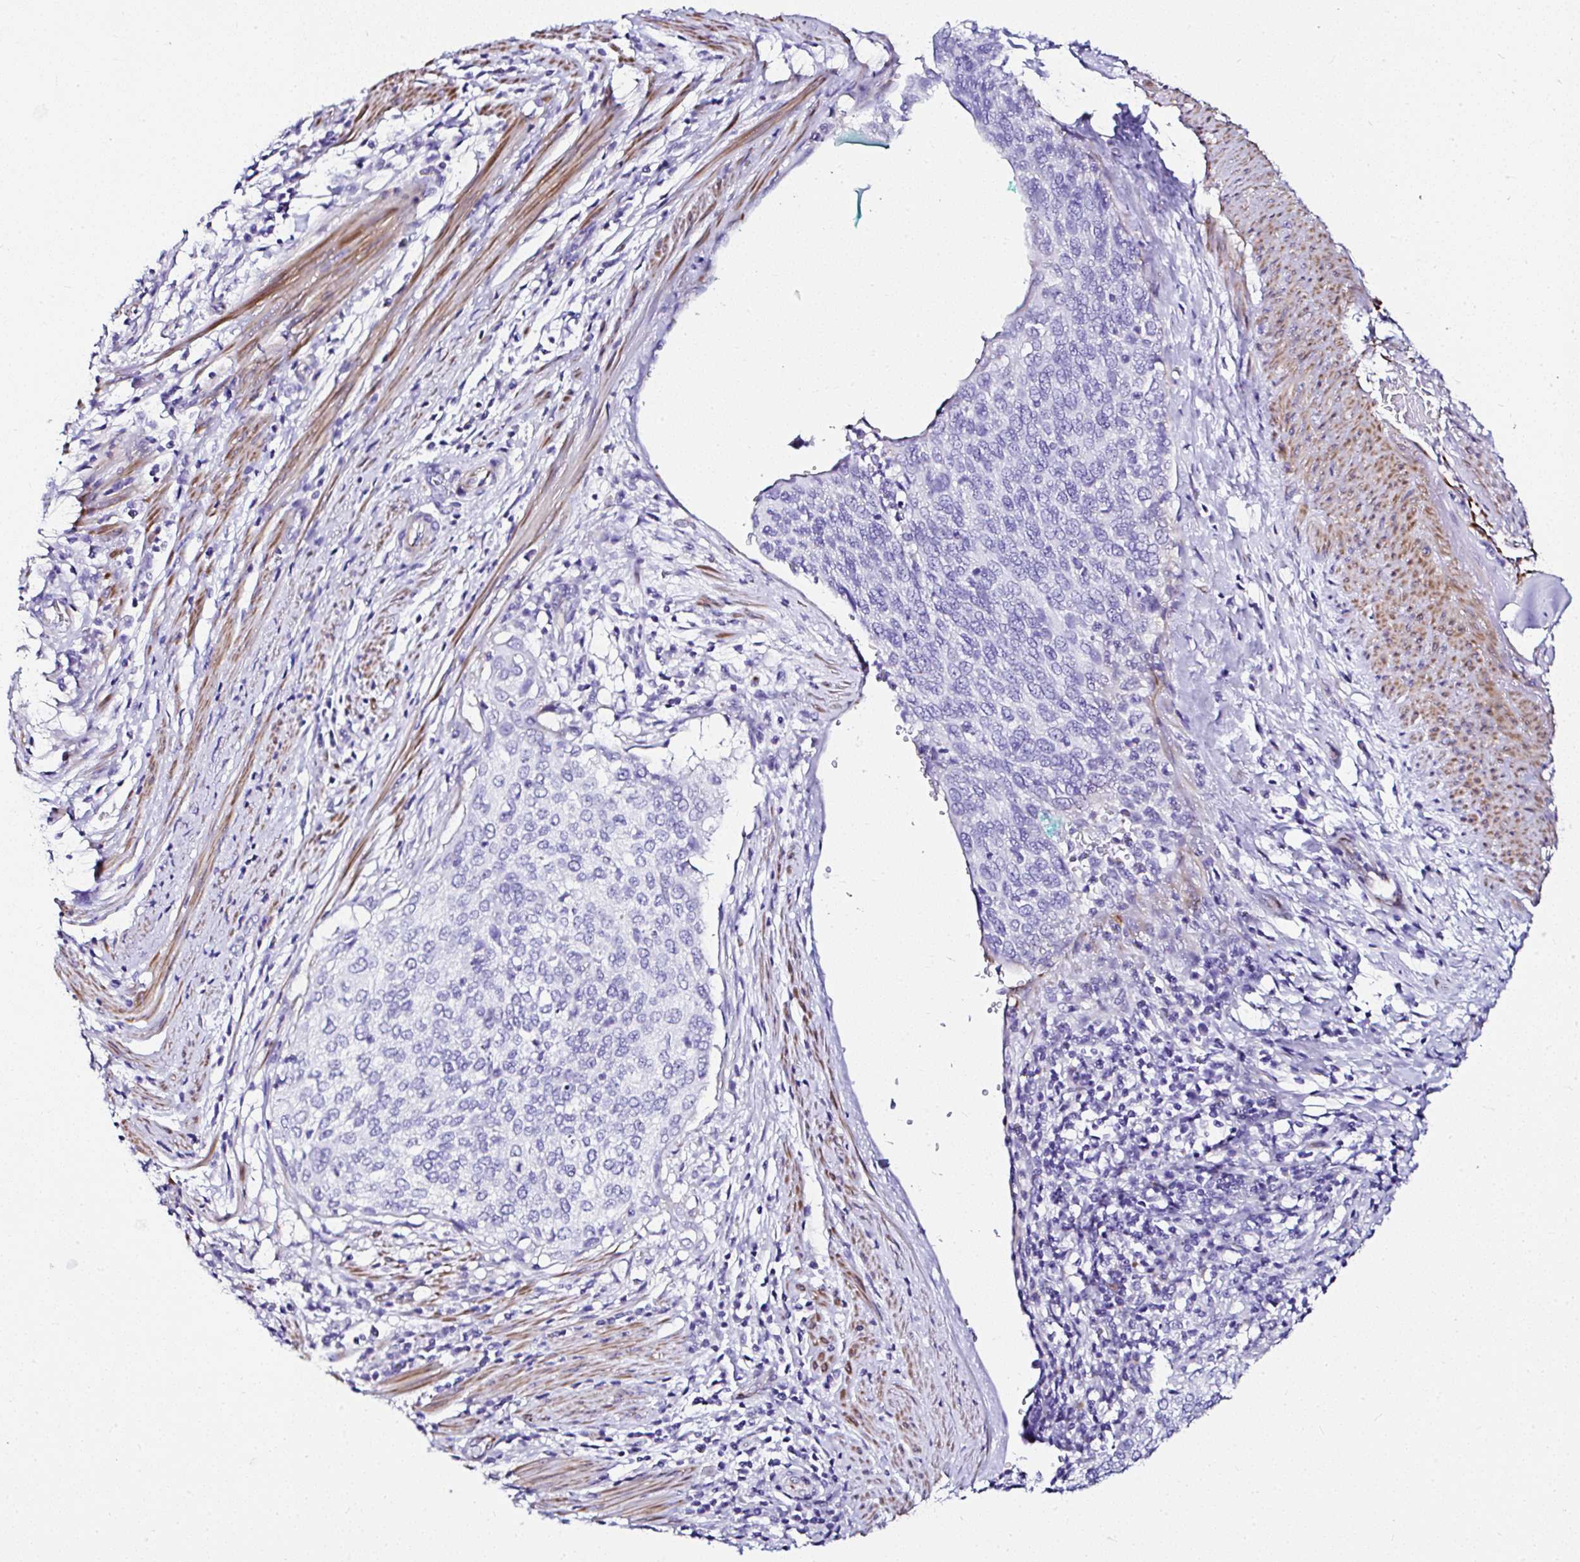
{"staining": {"intensity": "negative", "quantity": "none", "location": "none"}, "tissue": "cervical cancer", "cell_type": "Tumor cells", "image_type": "cancer", "snomed": [{"axis": "morphology", "description": "Squamous cell carcinoma, NOS"}, {"axis": "topography", "description": "Cervix"}], "caption": "High magnification brightfield microscopy of cervical squamous cell carcinoma stained with DAB (brown) and counterstained with hematoxylin (blue): tumor cells show no significant expression. The staining is performed using DAB brown chromogen with nuclei counter-stained in using hematoxylin.", "gene": "DEPDC5", "patient": {"sex": "female", "age": 38}}